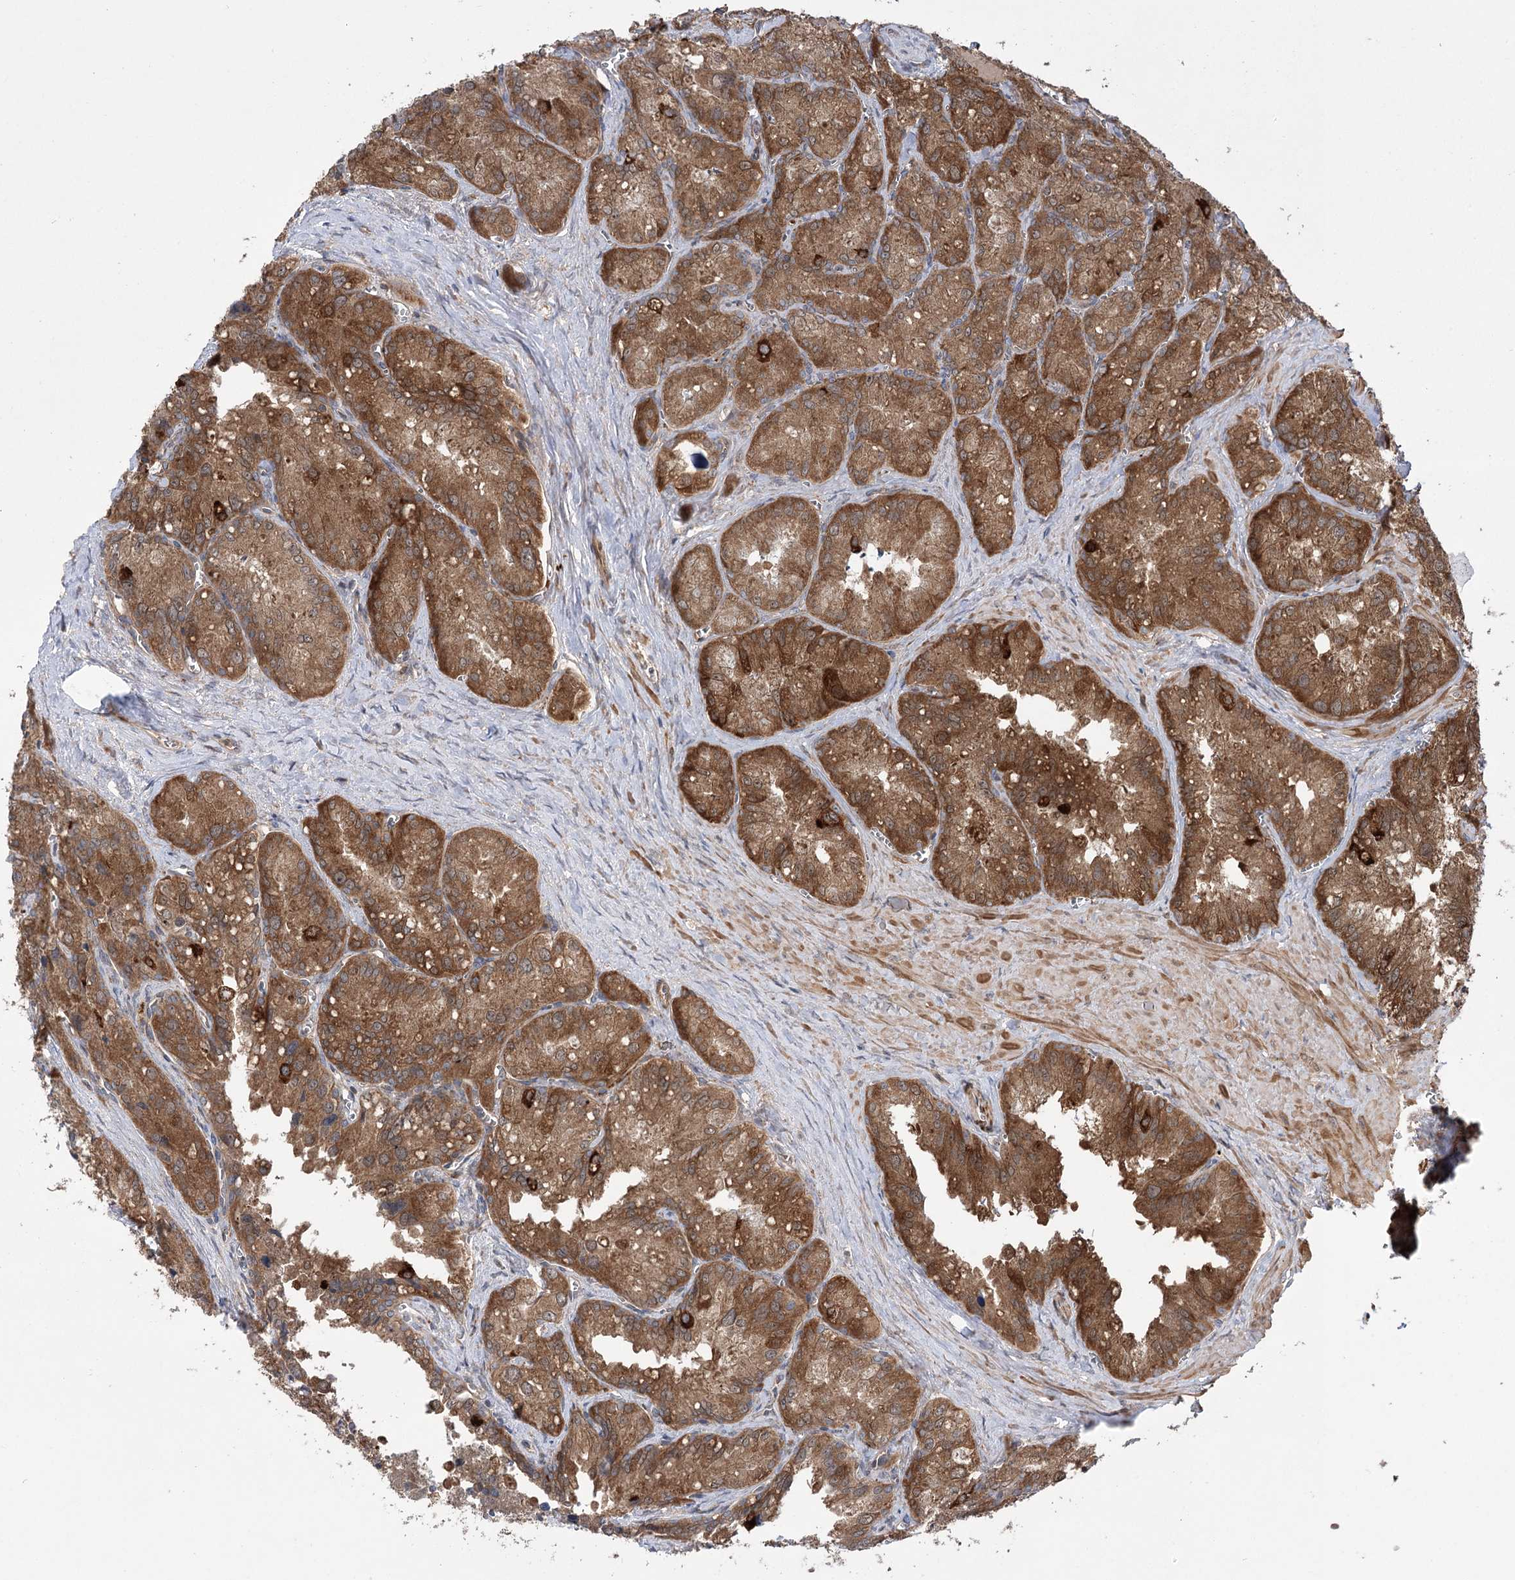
{"staining": {"intensity": "moderate", "quantity": ">75%", "location": "cytoplasmic/membranous"}, "tissue": "seminal vesicle", "cell_type": "Glandular cells", "image_type": "normal", "snomed": [{"axis": "morphology", "description": "Normal tissue, NOS"}, {"axis": "topography", "description": "Seminal veicle"}], "caption": "Immunohistochemical staining of benign human seminal vesicle exhibits >75% levels of moderate cytoplasmic/membranous protein expression in approximately >75% of glandular cells.", "gene": "VPS37B", "patient": {"sex": "male", "age": 62}}